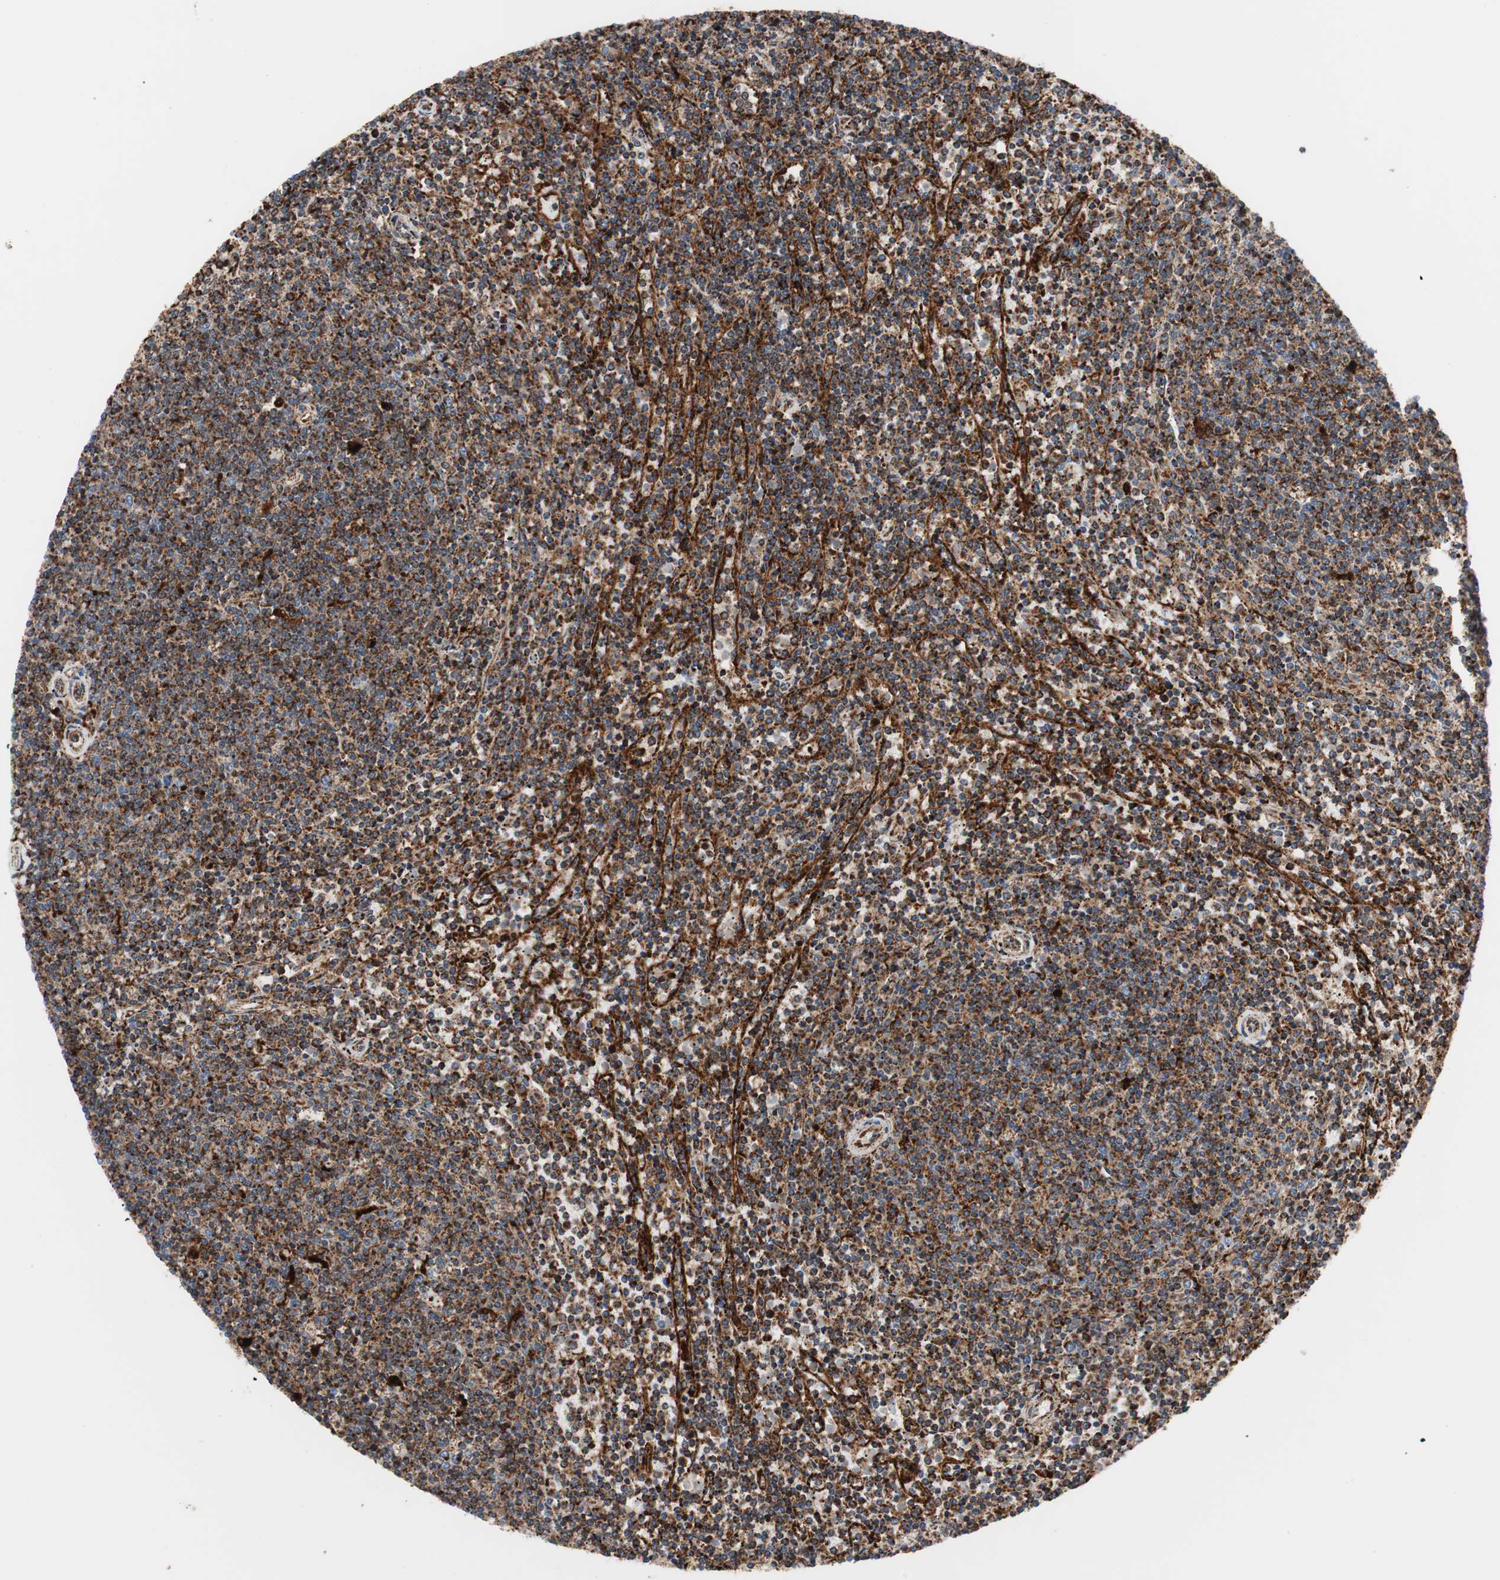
{"staining": {"intensity": "strong", "quantity": ">75%", "location": "cytoplasmic/membranous"}, "tissue": "lymphoma", "cell_type": "Tumor cells", "image_type": "cancer", "snomed": [{"axis": "morphology", "description": "Malignant lymphoma, non-Hodgkin's type, Low grade"}, {"axis": "topography", "description": "Spleen"}], "caption": "A high amount of strong cytoplasmic/membranous positivity is present in about >75% of tumor cells in lymphoma tissue.", "gene": "LAMP1", "patient": {"sex": "female", "age": 50}}